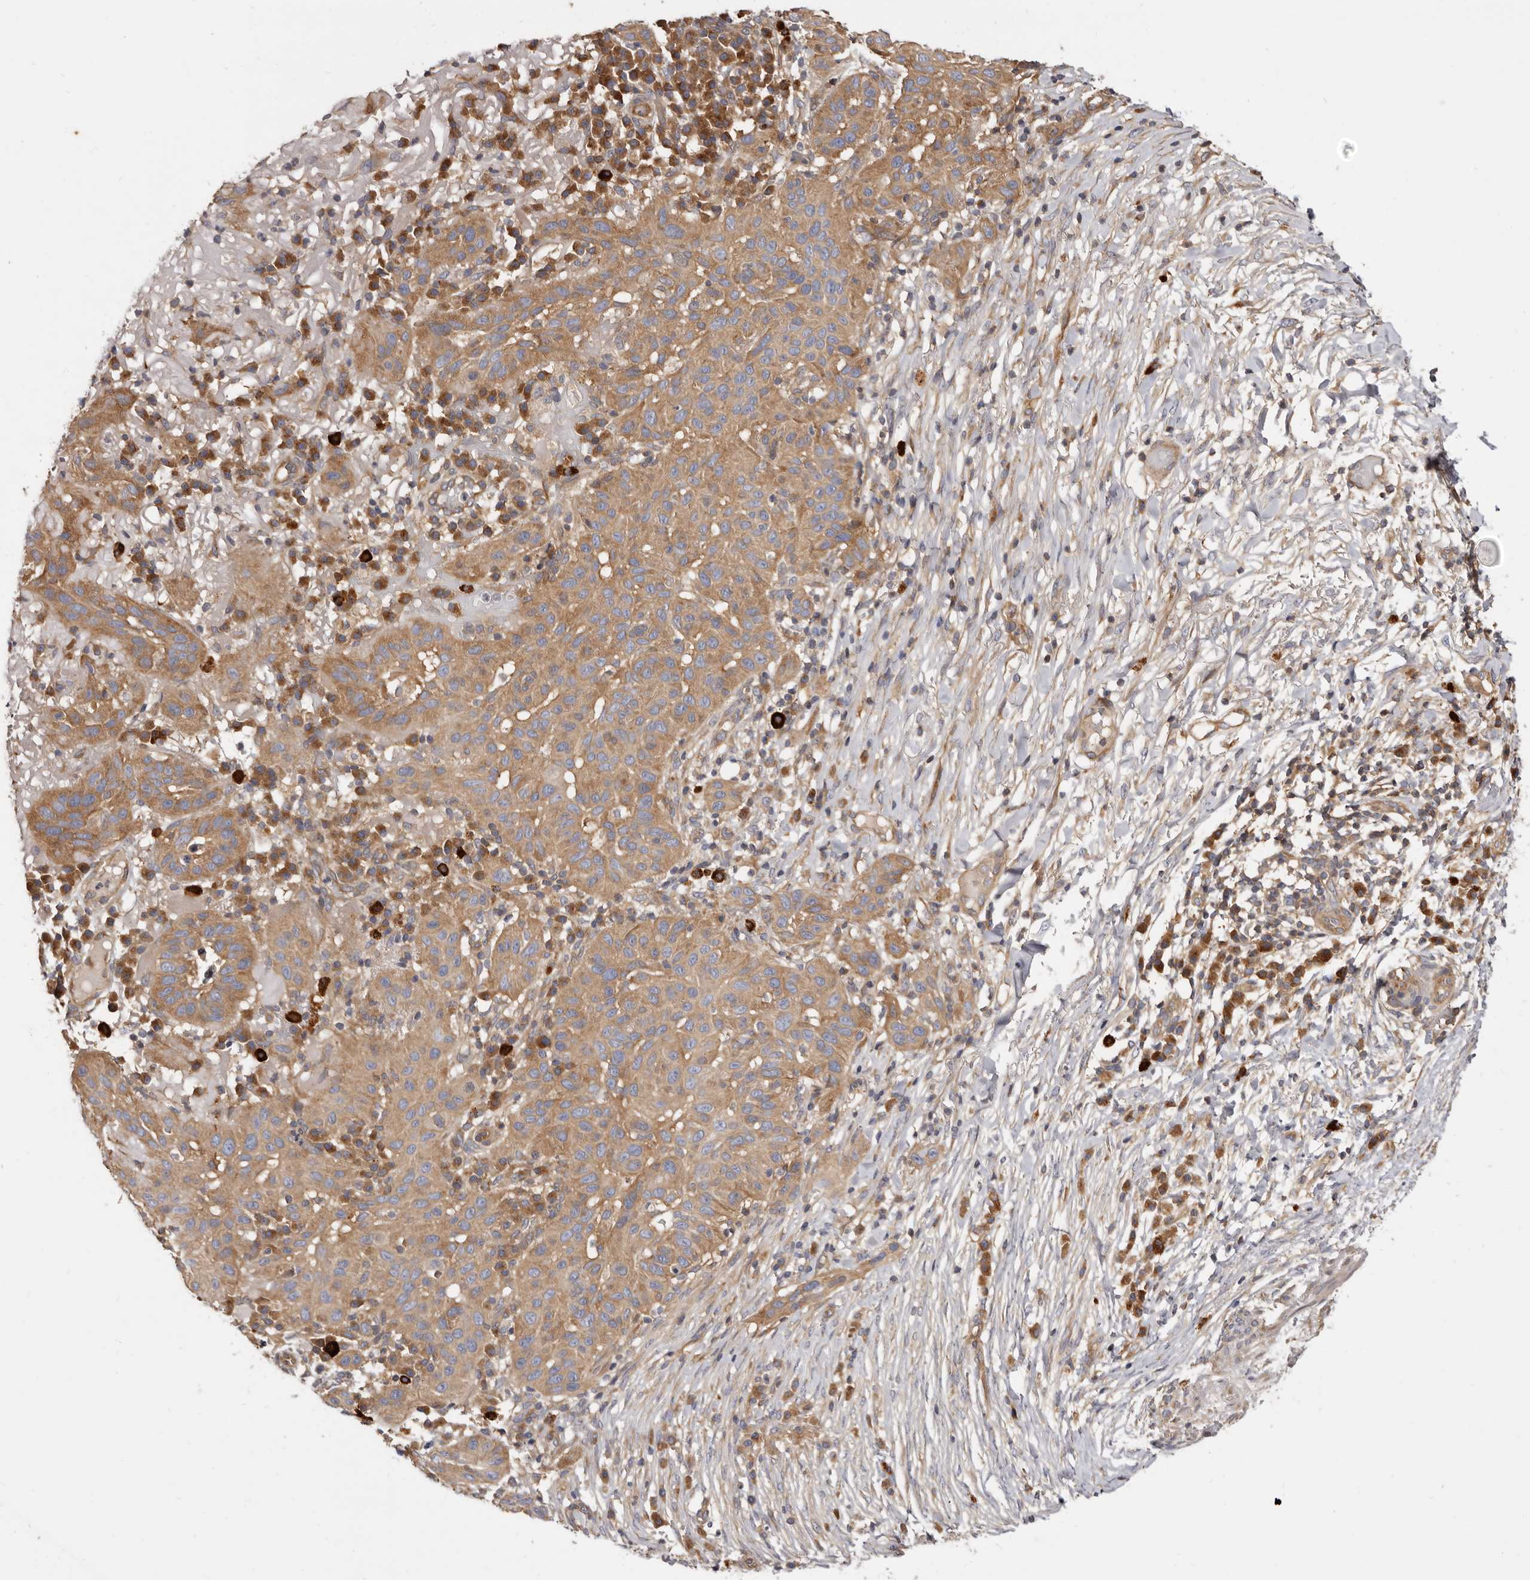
{"staining": {"intensity": "moderate", "quantity": ">75%", "location": "cytoplasmic/membranous"}, "tissue": "skin cancer", "cell_type": "Tumor cells", "image_type": "cancer", "snomed": [{"axis": "morphology", "description": "Normal tissue, NOS"}, {"axis": "morphology", "description": "Squamous cell carcinoma, NOS"}, {"axis": "topography", "description": "Skin"}], "caption": "Skin cancer tissue displays moderate cytoplasmic/membranous staining in approximately >75% of tumor cells, visualized by immunohistochemistry.", "gene": "ADAMTS20", "patient": {"sex": "female", "age": 96}}